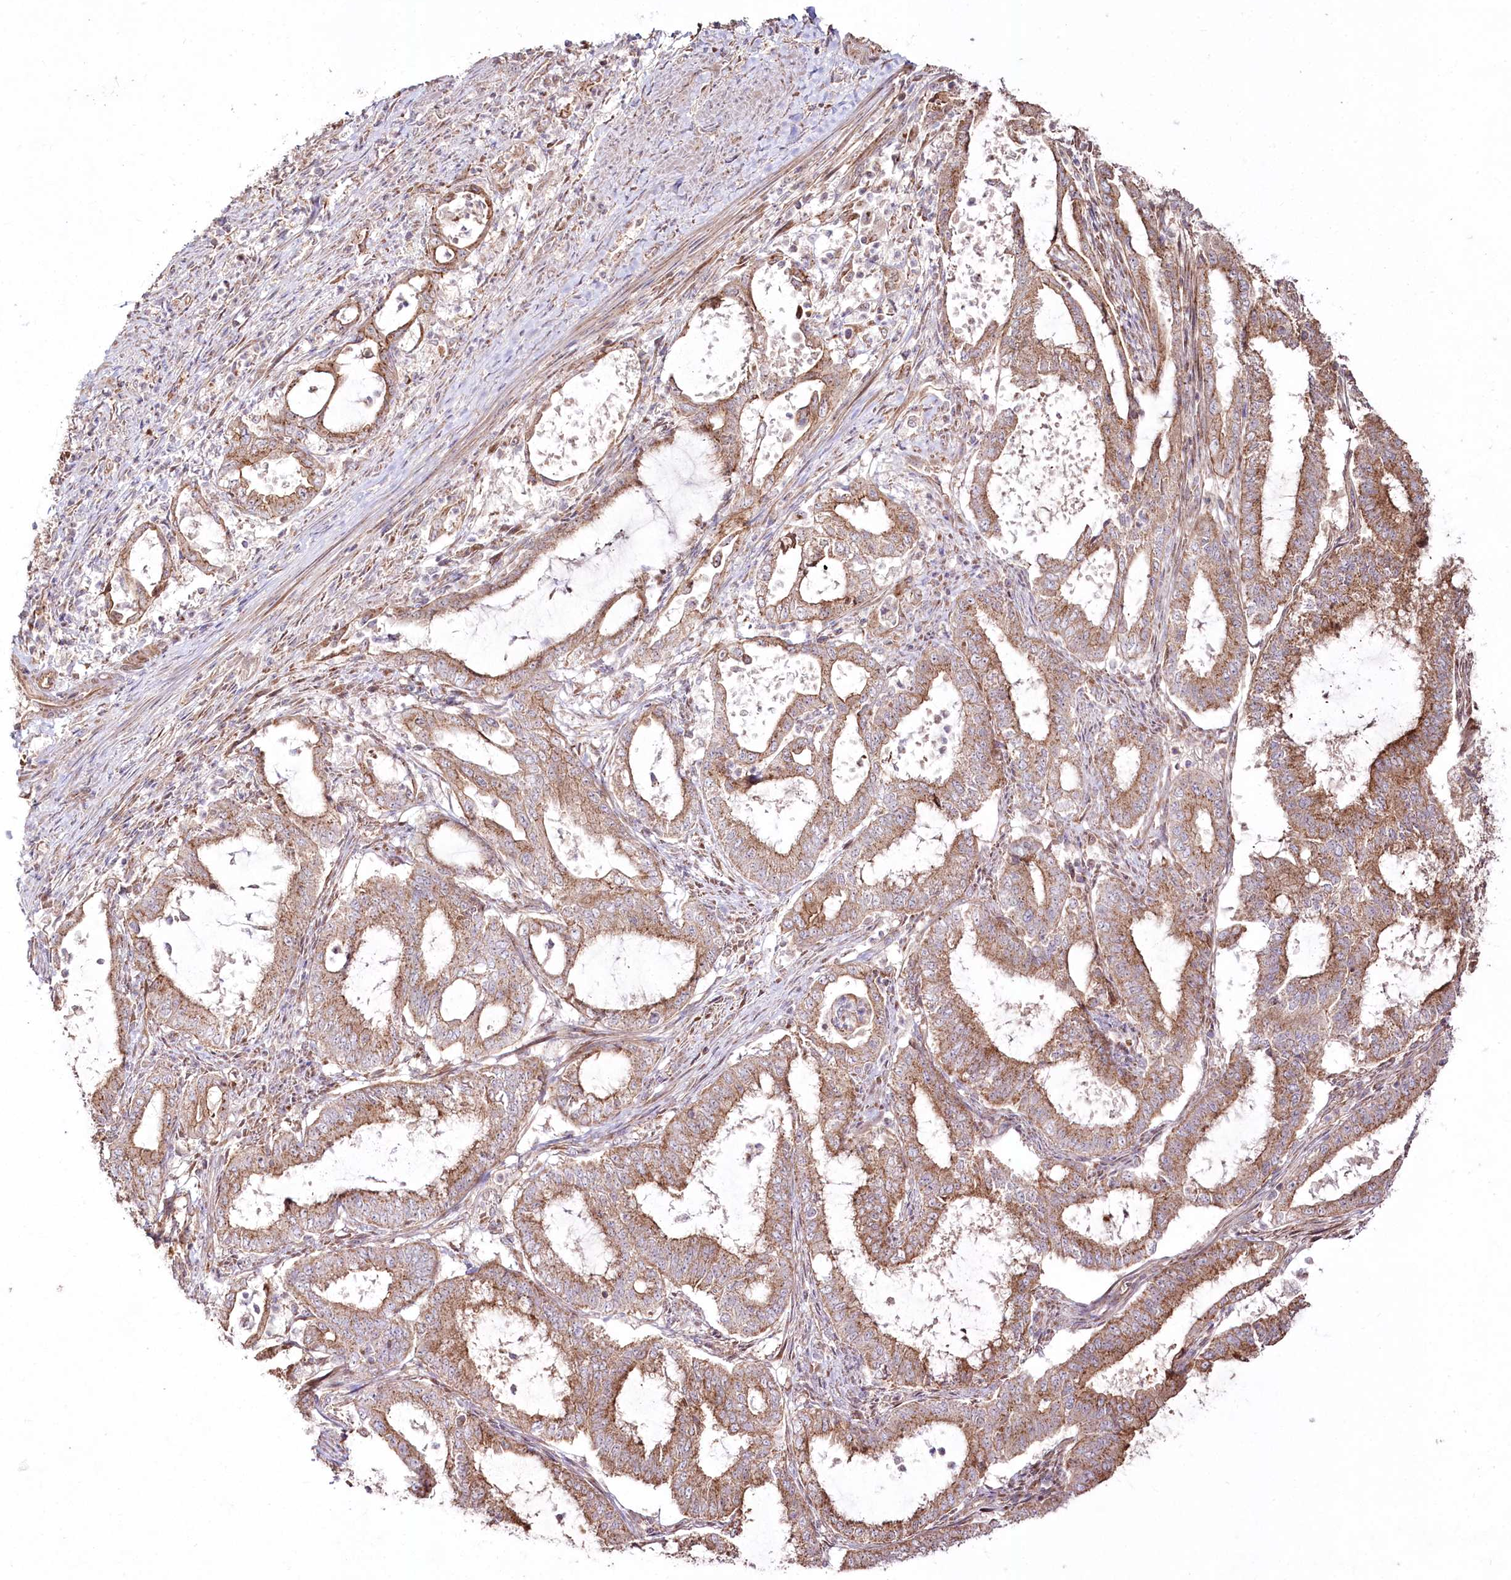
{"staining": {"intensity": "moderate", "quantity": ">75%", "location": "cytoplasmic/membranous"}, "tissue": "endometrial cancer", "cell_type": "Tumor cells", "image_type": "cancer", "snomed": [{"axis": "morphology", "description": "Adenocarcinoma, NOS"}, {"axis": "topography", "description": "Endometrium"}], "caption": "Immunohistochemical staining of human endometrial adenocarcinoma displays medium levels of moderate cytoplasmic/membranous protein expression in approximately >75% of tumor cells.", "gene": "REXO2", "patient": {"sex": "female", "age": 51}}